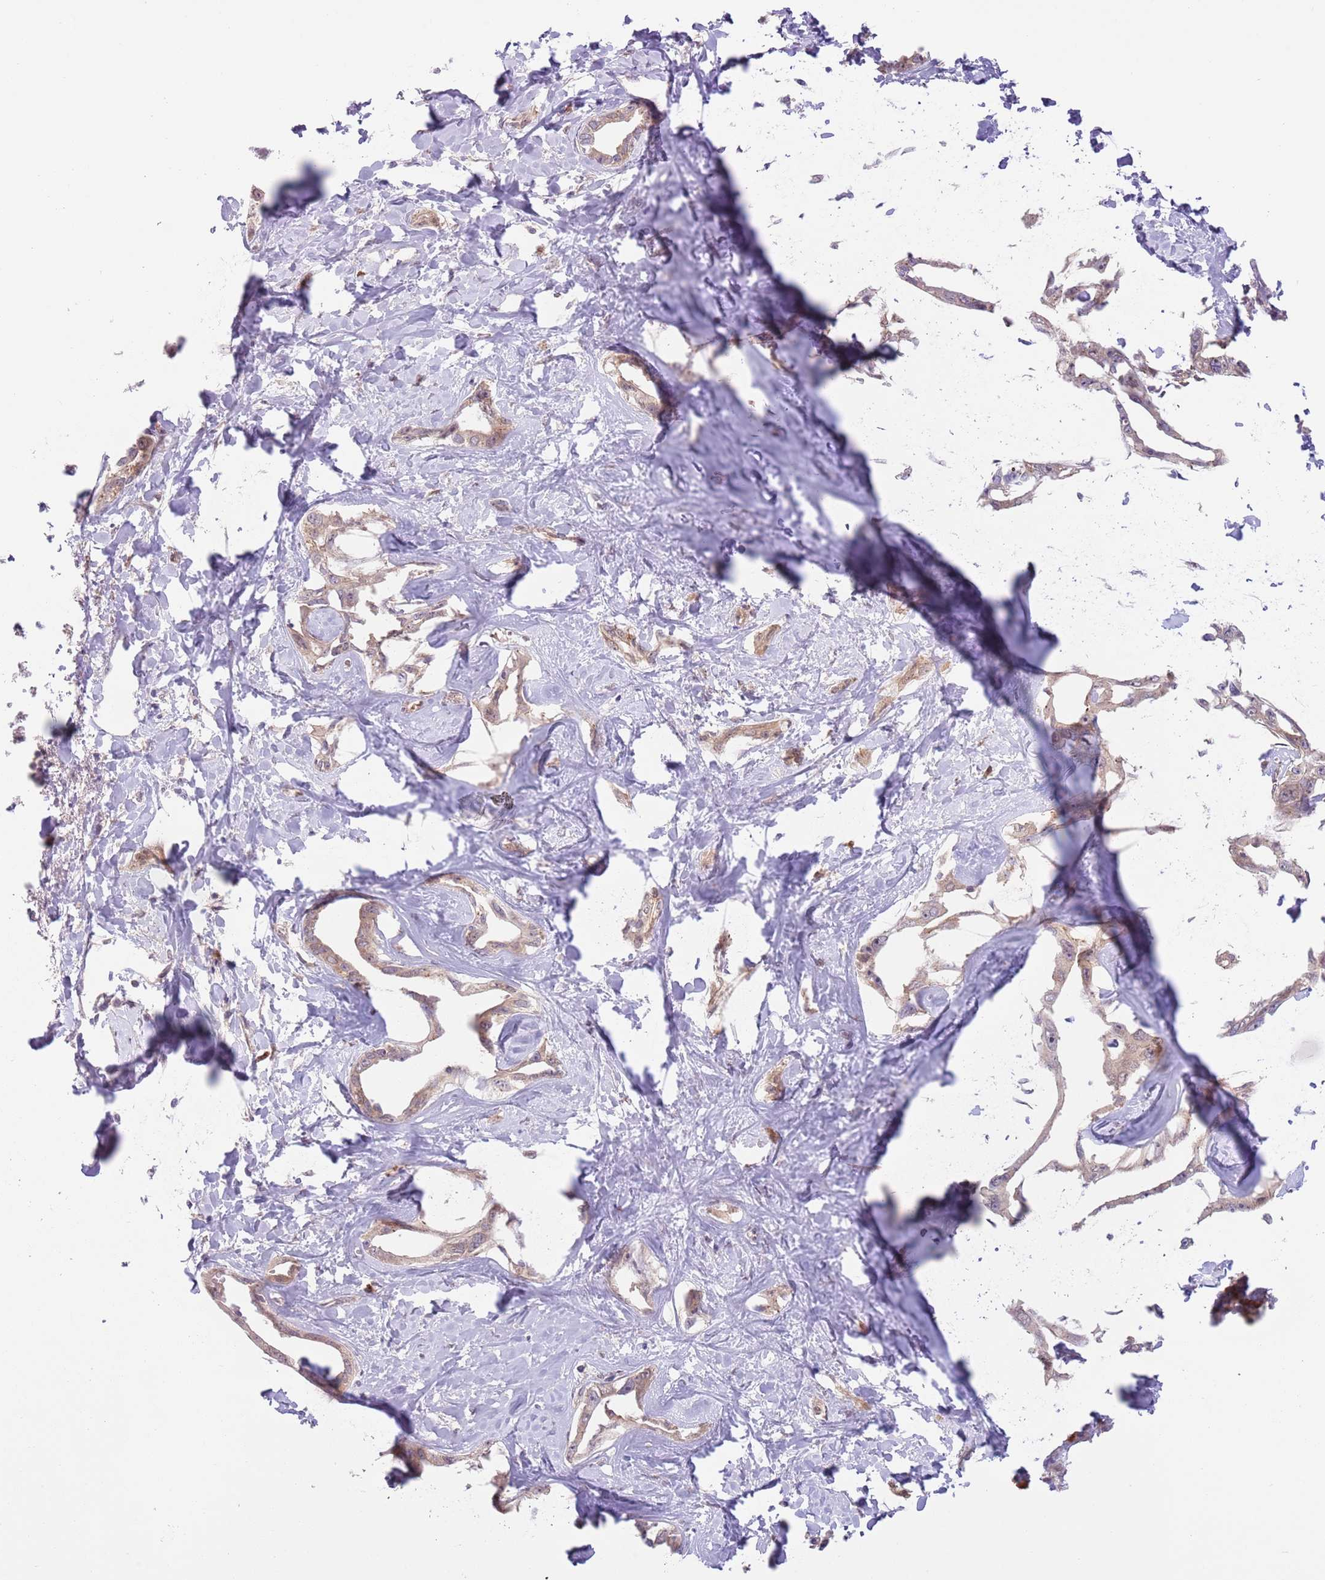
{"staining": {"intensity": "weak", "quantity": ">75%", "location": "cytoplasmic/membranous"}, "tissue": "liver cancer", "cell_type": "Tumor cells", "image_type": "cancer", "snomed": [{"axis": "morphology", "description": "Cholangiocarcinoma"}, {"axis": "topography", "description": "Liver"}], "caption": "There is low levels of weak cytoplasmic/membranous staining in tumor cells of cholangiocarcinoma (liver), as demonstrated by immunohistochemical staining (brown color).", "gene": "COPE", "patient": {"sex": "male", "age": 59}}